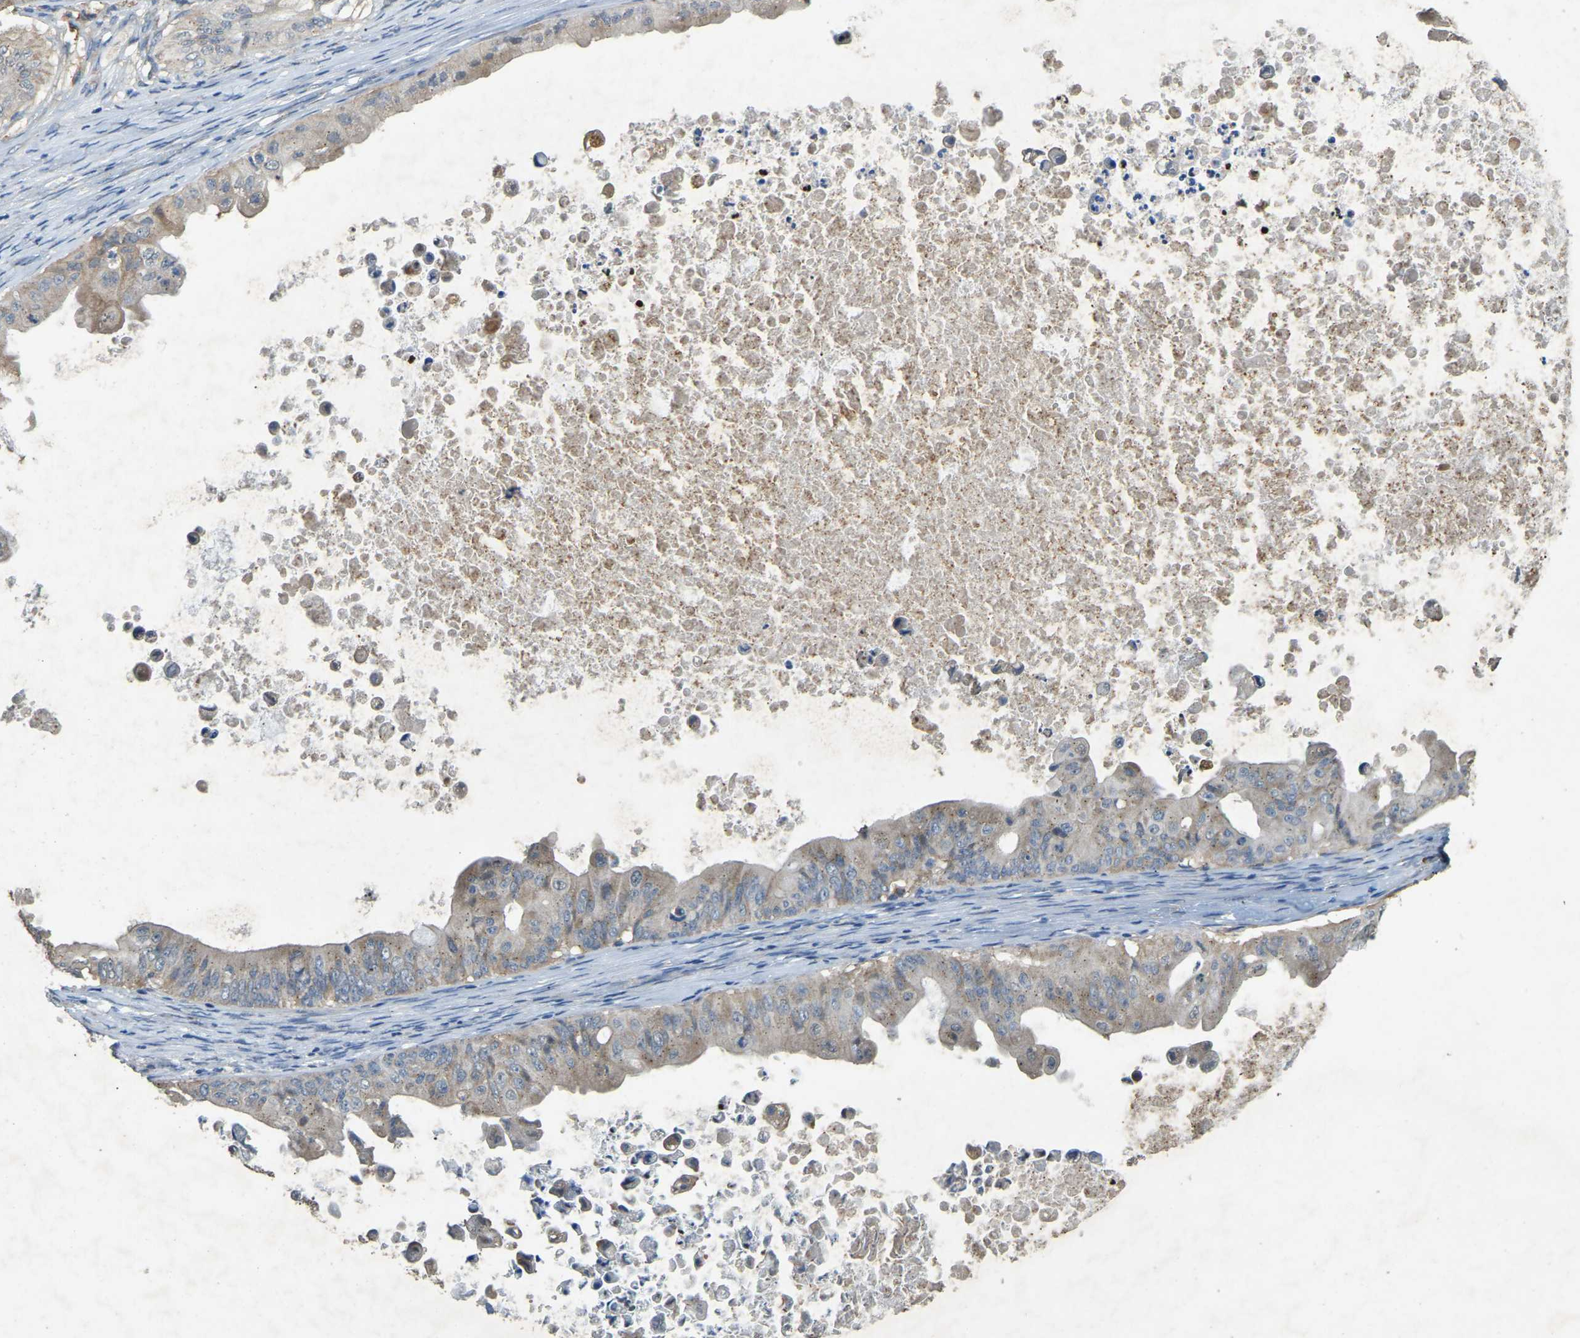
{"staining": {"intensity": "weak", "quantity": ">75%", "location": "cytoplasmic/membranous"}, "tissue": "ovarian cancer", "cell_type": "Tumor cells", "image_type": "cancer", "snomed": [{"axis": "morphology", "description": "Cystadenocarcinoma, mucinous, NOS"}, {"axis": "topography", "description": "Ovary"}], "caption": "The immunohistochemical stain shows weak cytoplasmic/membranous staining in tumor cells of mucinous cystadenocarcinoma (ovarian) tissue.", "gene": "CFLAR", "patient": {"sex": "female", "age": 37}}